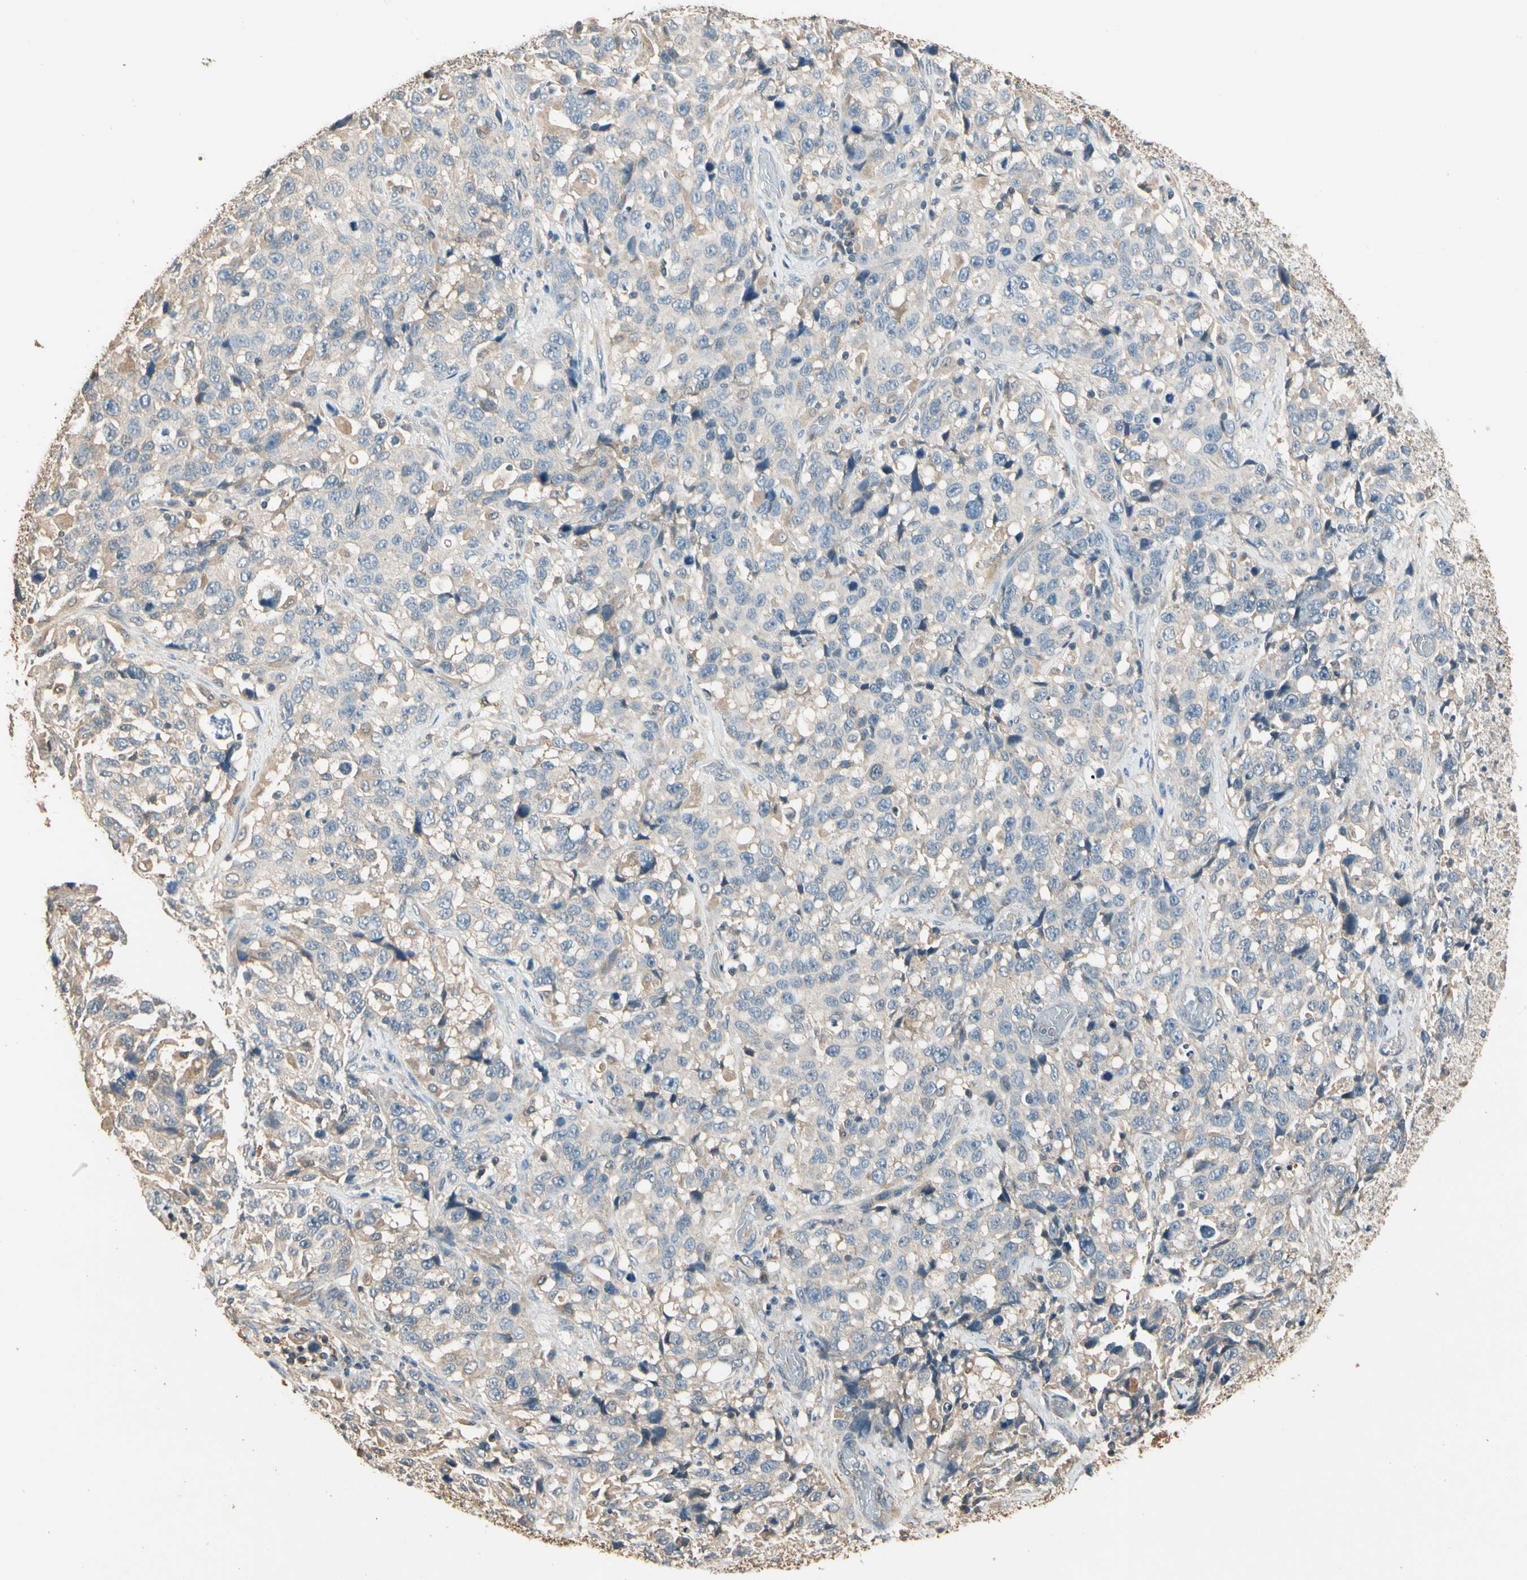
{"staining": {"intensity": "weak", "quantity": "<25%", "location": "cytoplasmic/membranous"}, "tissue": "stomach cancer", "cell_type": "Tumor cells", "image_type": "cancer", "snomed": [{"axis": "morphology", "description": "Normal tissue, NOS"}, {"axis": "morphology", "description": "Adenocarcinoma, NOS"}, {"axis": "topography", "description": "Stomach"}], "caption": "This is an IHC micrograph of human stomach cancer (adenocarcinoma). There is no expression in tumor cells.", "gene": "CDH6", "patient": {"sex": "male", "age": 48}}